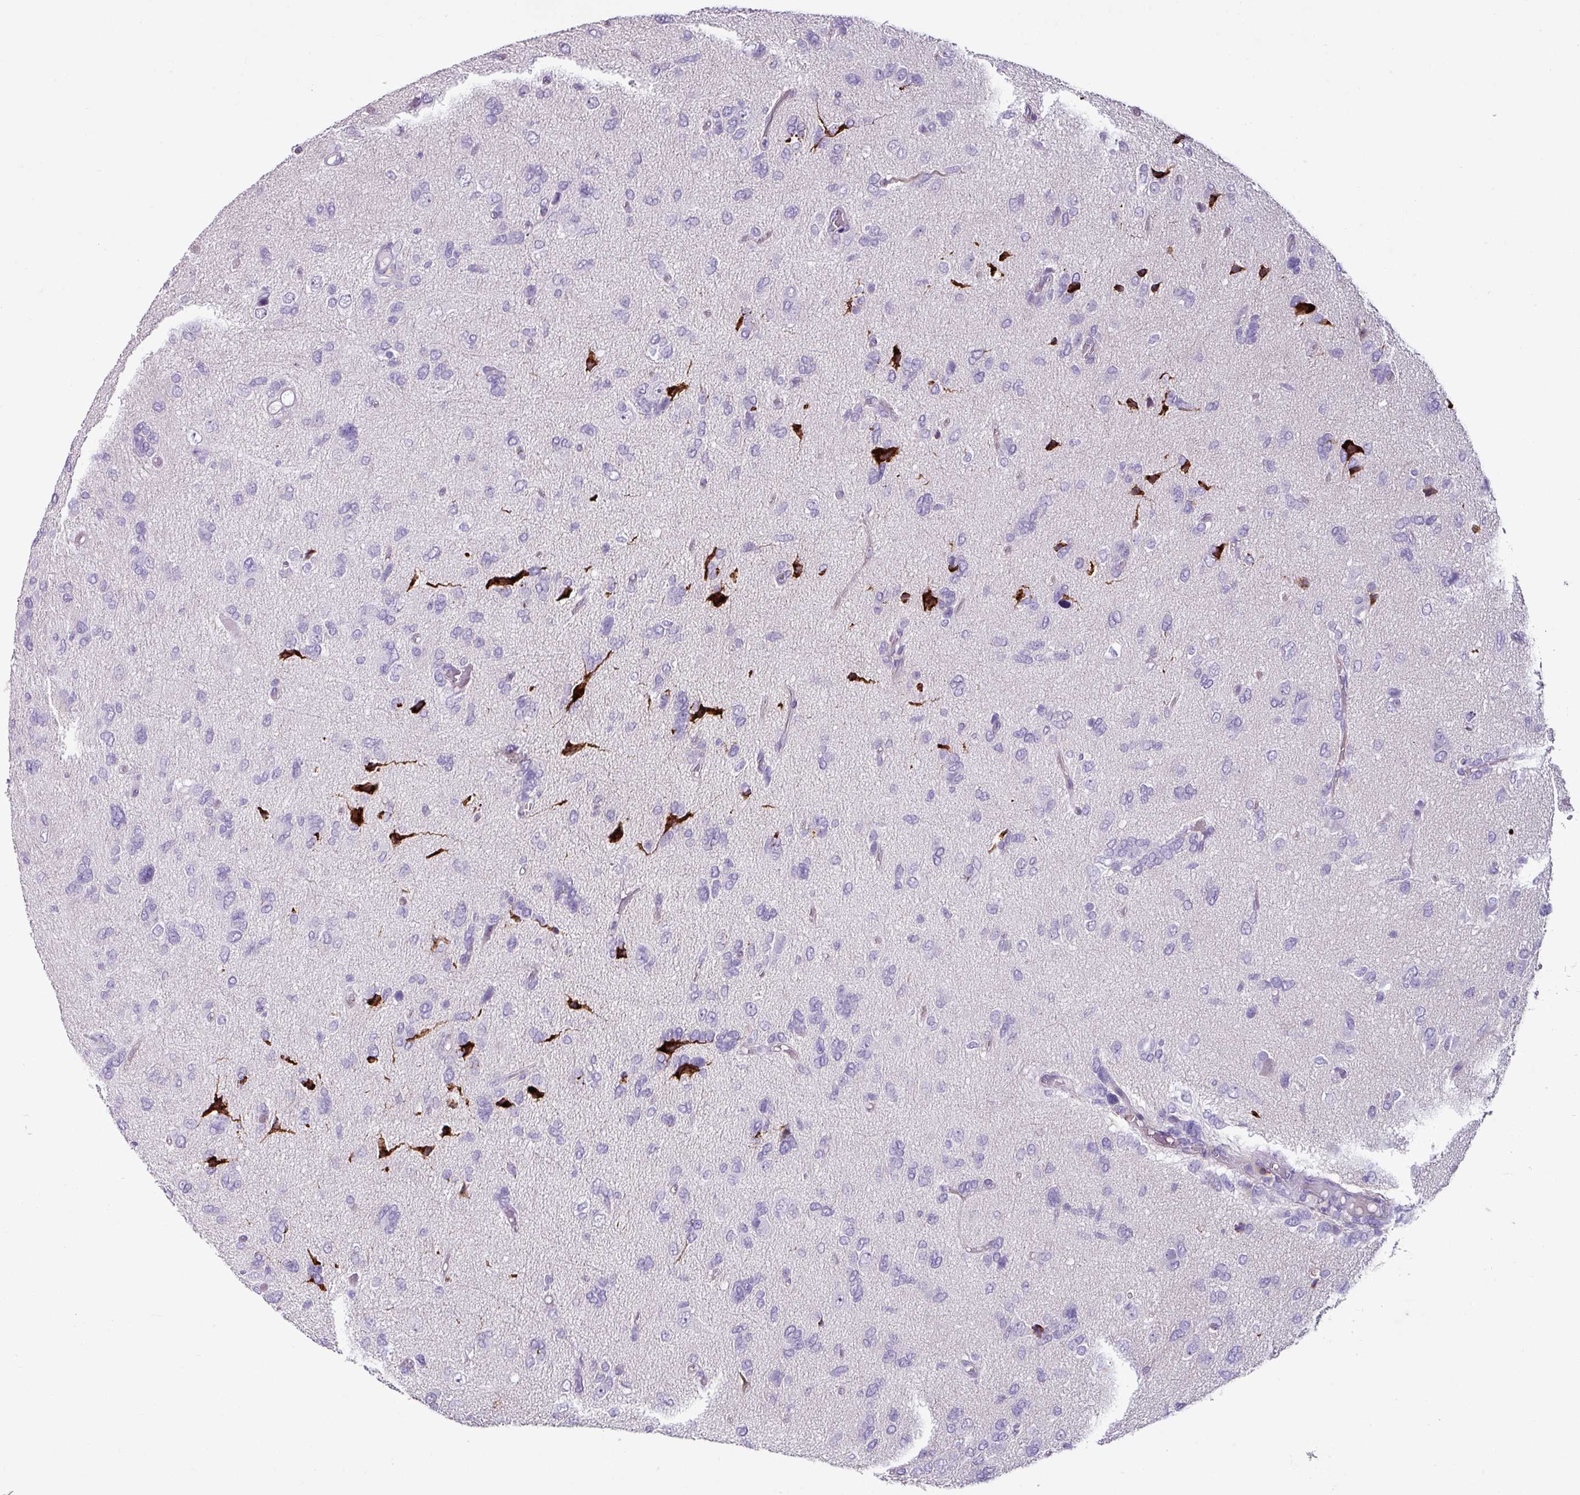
{"staining": {"intensity": "negative", "quantity": "none", "location": "none"}, "tissue": "glioma", "cell_type": "Tumor cells", "image_type": "cancer", "snomed": [{"axis": "morphology", "description": "Glioma, malignant, High grade"}, {"axis": "topography", "description": "Brain"}], "caption": "This is a photomicrograph of immunohistochemistry (IHC) staining of malignant glioma (high-grade), which shows no positivity in tumor cells.", "gene": "TRA2A", "patient": {"sex": "female", "age": 59}}